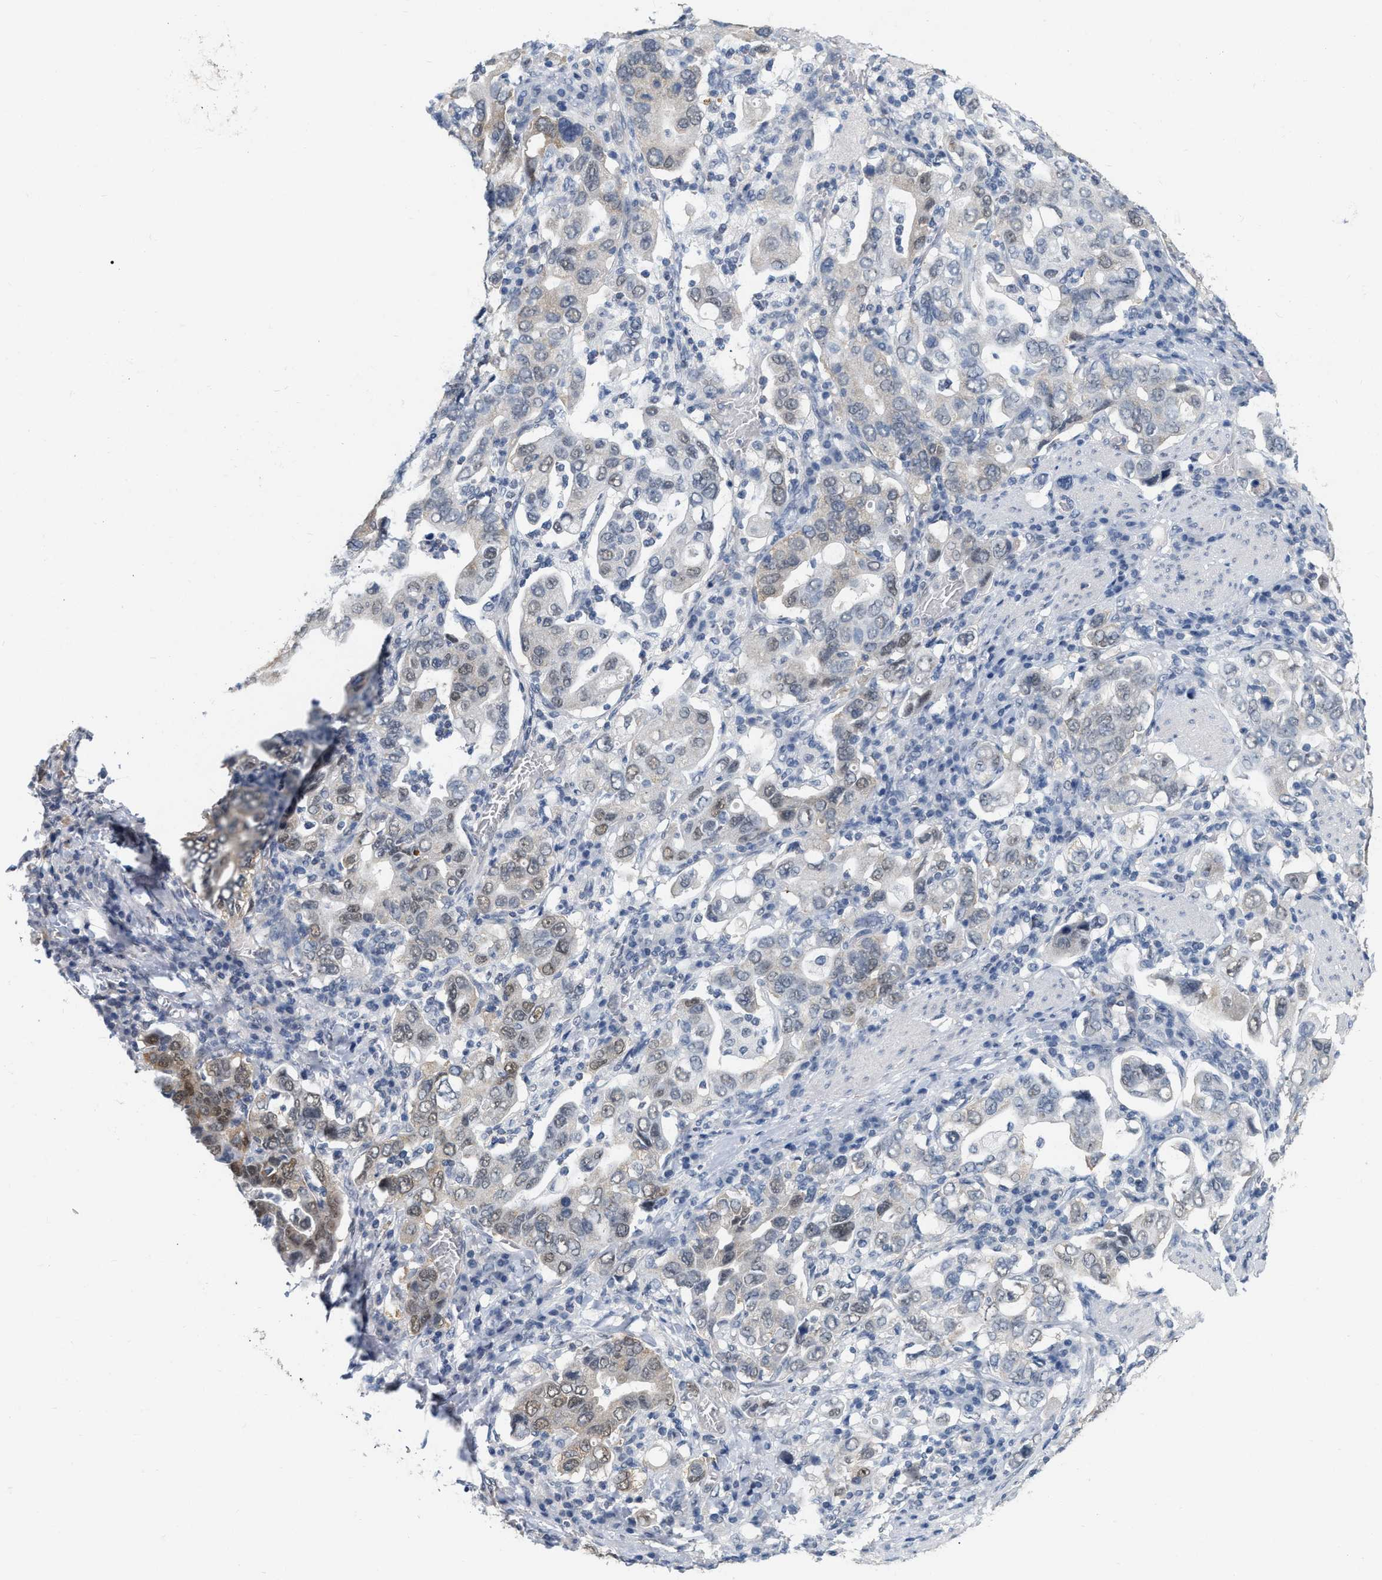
{"staining": {"intensity": "moderate", "quantity": "<25%", "location": "cytoplasmic/membranous,nuclear"}, "tissue": "stomach cancer", "cell_type": "Tumor cells", "image_type": "cancer", "snomed": [{"axis": "morphology", "description": "Adenocarcinoma, NOS"}, {"axis": "topography", "description": "Stomach, upper"}], "caption": "DAB (3,3'-diaminobenzidine) immunohistochemical staining of stomach cancer shows moderate cytoplasmic/membranous and nuclear protein expression in about <25% of tumor cells. Using DAB (3,3'-diaminobenzidine) (brown) and hematoxylin (blue) stains, captured at high magnification using brightfield microscopy.", "gene": "RUVBL1", "patient": {"sex": "male", "age": 62}}